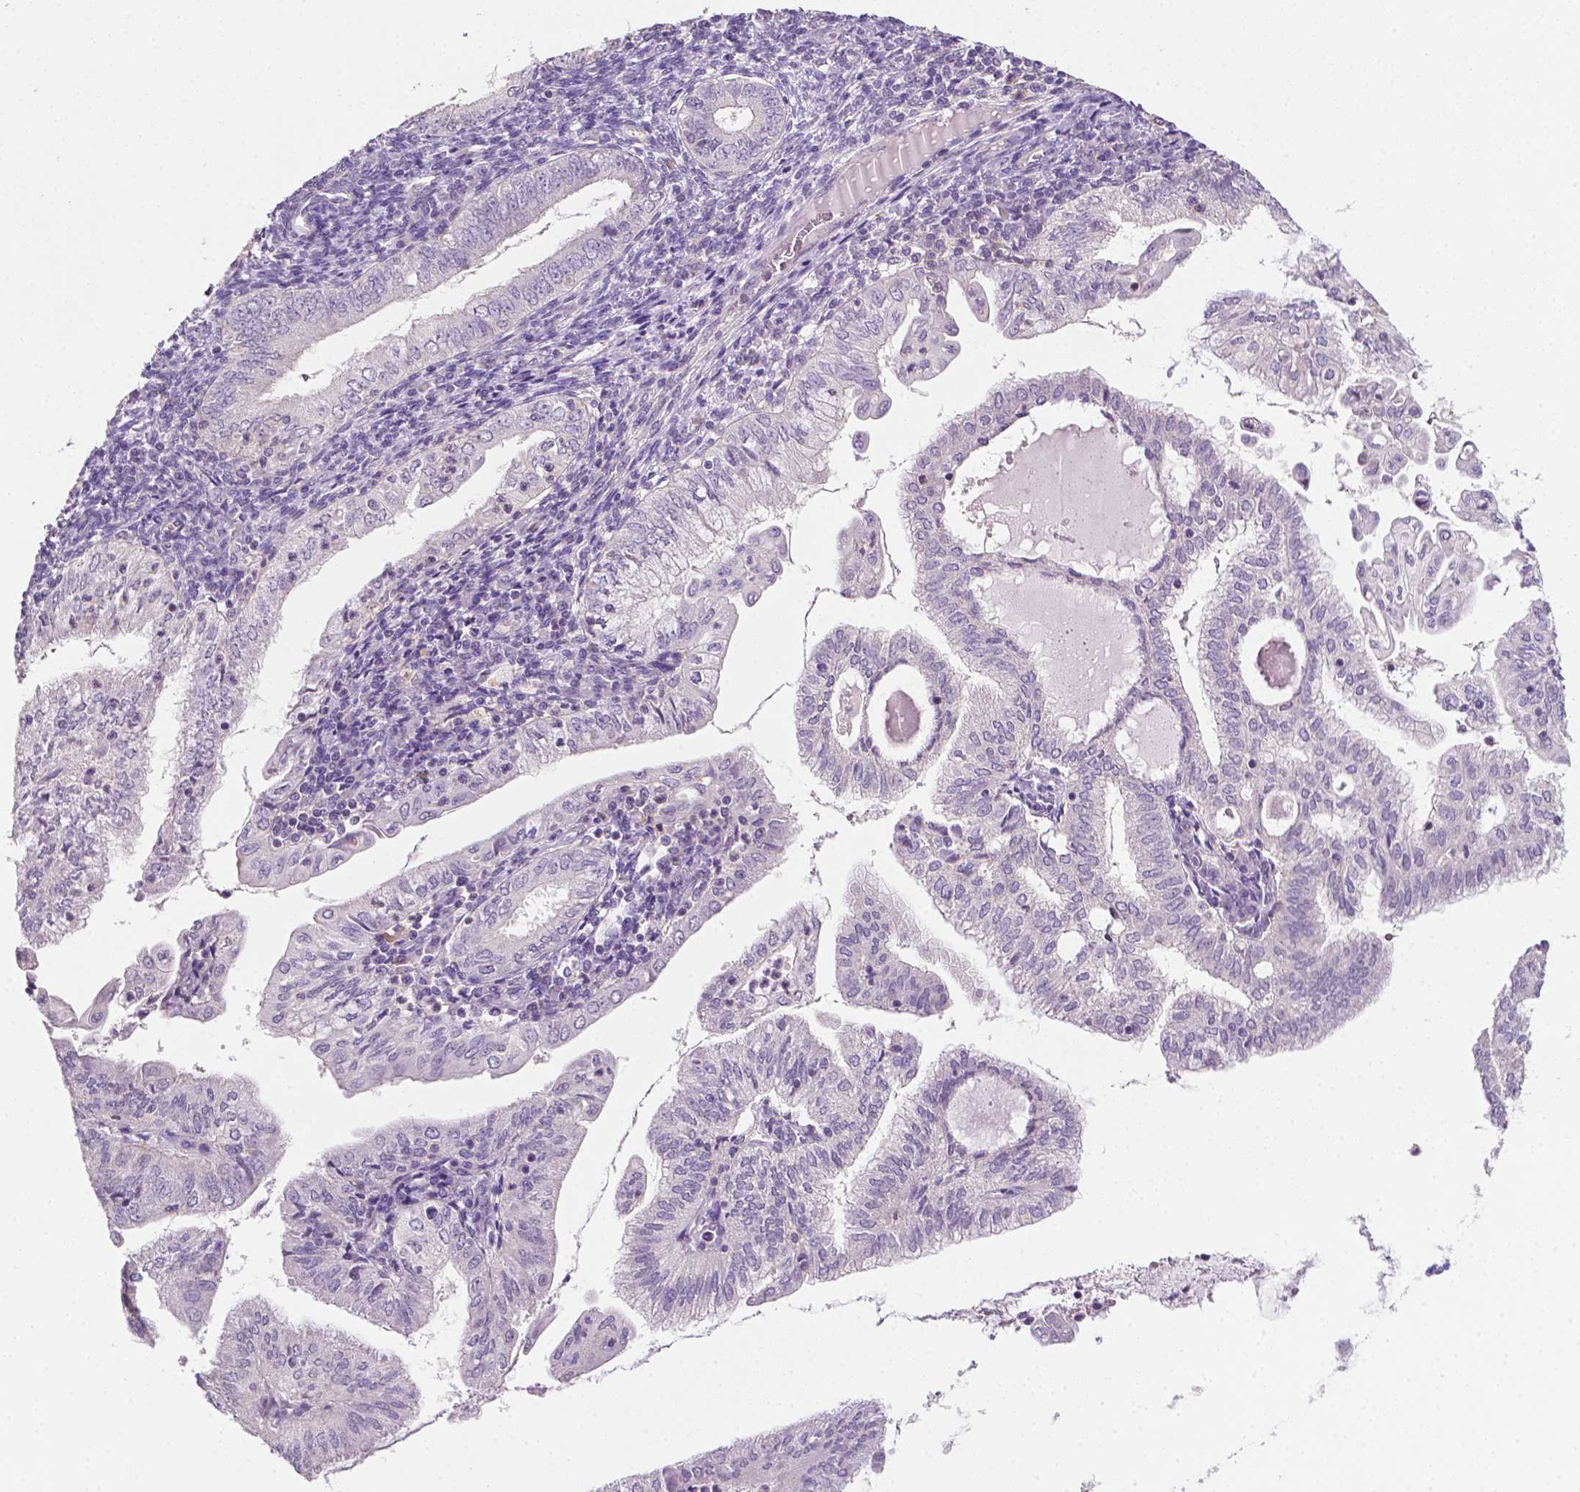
{"staining": {"intensity": "negative", "quantity": "none", "location": "none"}, "tissue": "endometrial cancer", "cell_type": "Tumor cells", "image_type": "cancer", "snomed": [{"axis": "morphology", "description": "Adenocarcinoma, NOS"}, {"axis": "topography", "description": "Endometrium"}], "caption": "Human endometrial cancer stained for a protein using immunohistochemistry reveals no staining in tumor cells.", "gene": "EGFR", "patient": {"sex": "female", "age": 55}}